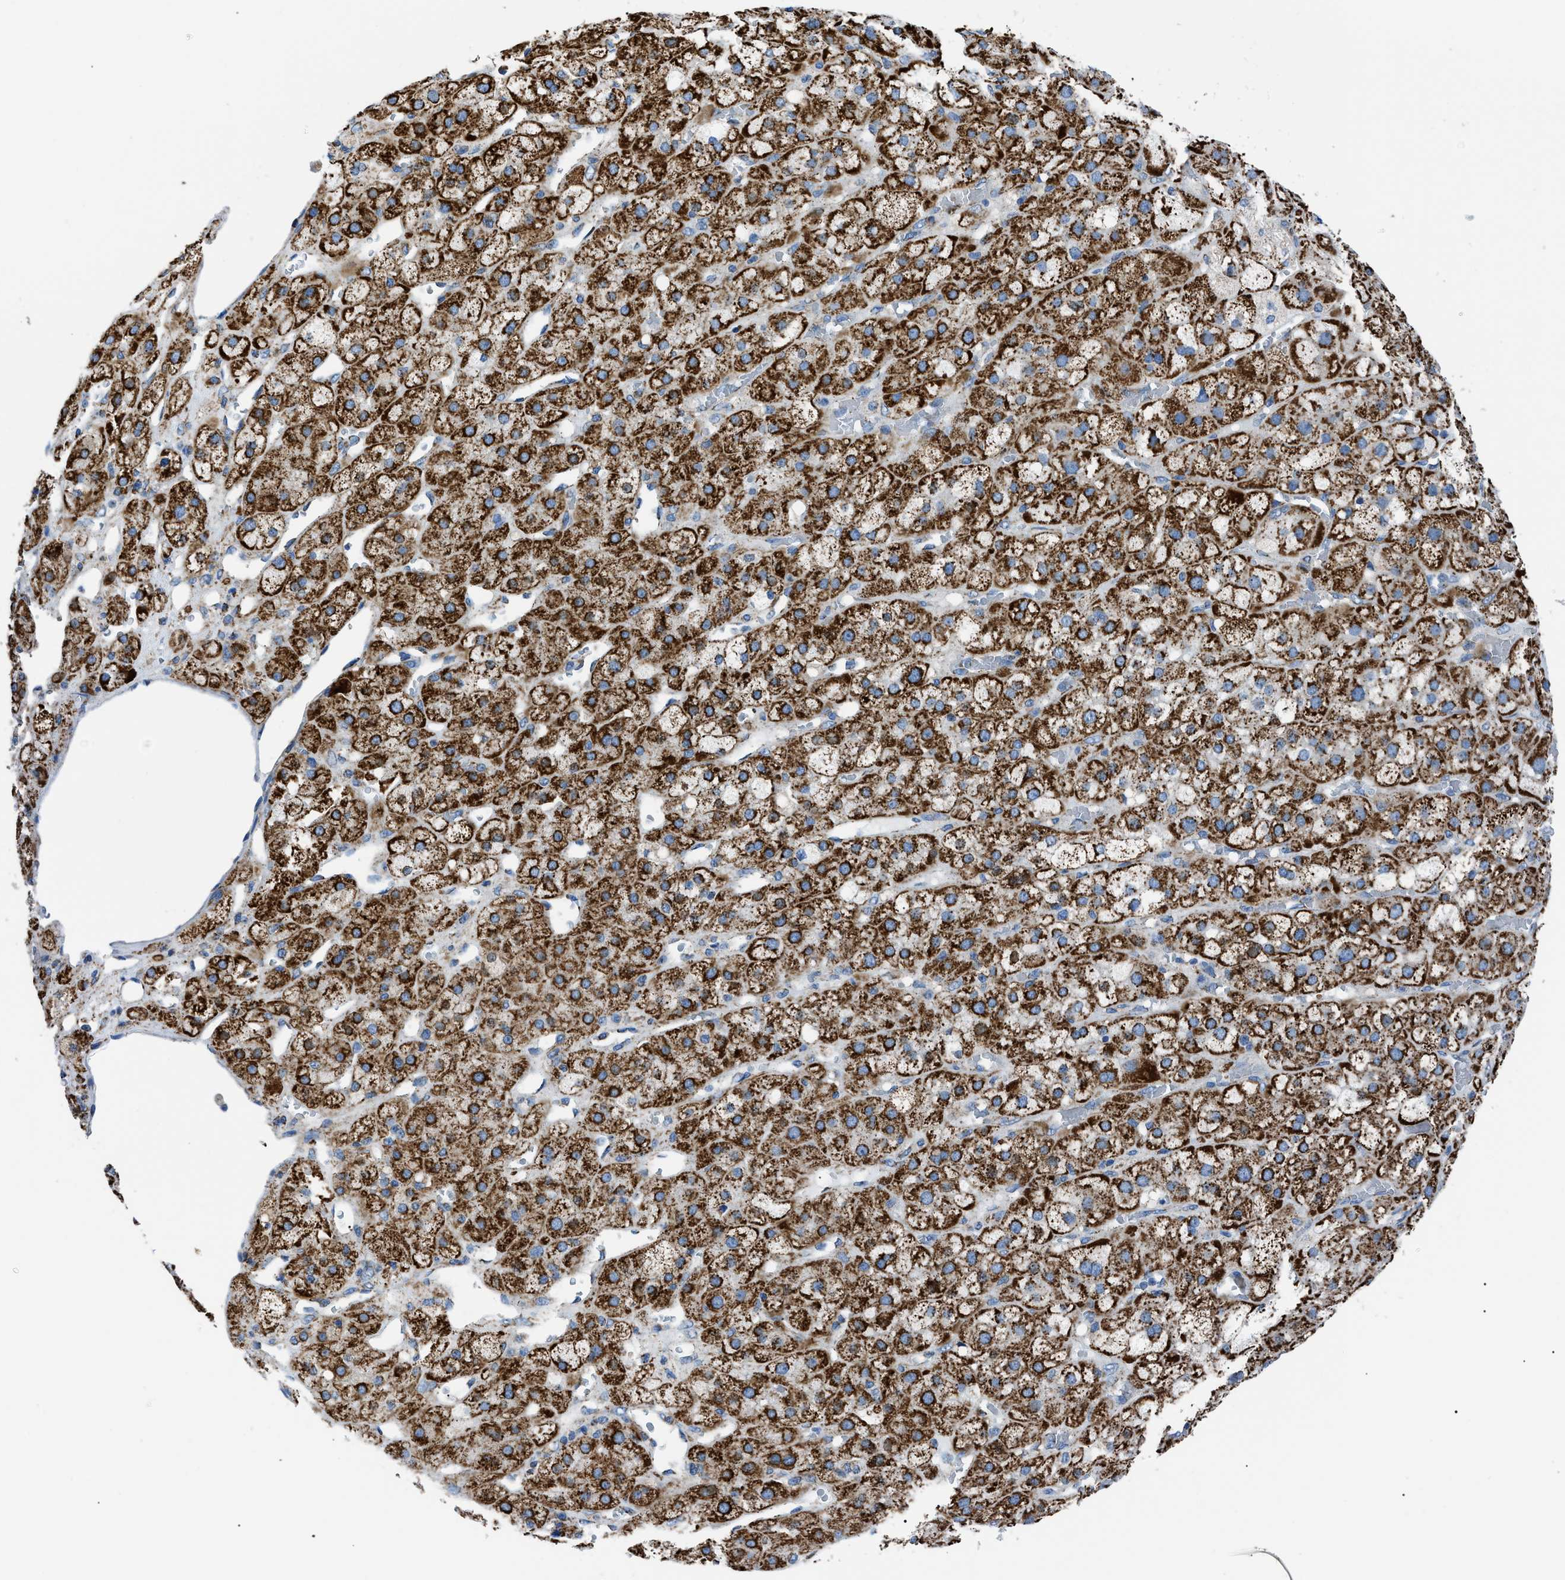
{"staining": {"intensity": "strong", "quantity": ">75%", "location": "cytoplasmic/membranous"}, "tissue": "adrenal gland", "cell_type": "Glandular cells", "image_type": "normal", "snomed": [{"axis": "morphology", "description": "Normal tissue, NOS"}, {"axis": "topography", "description": "Adrenal gland"}], "caption": "Strong cytoplasmic/membranous positivity is identified in approximately >75% of glandular cells in unremarkable adrenal gland.", "gene": "PHB2", "patient": {"sex": "female", "age": 47}}